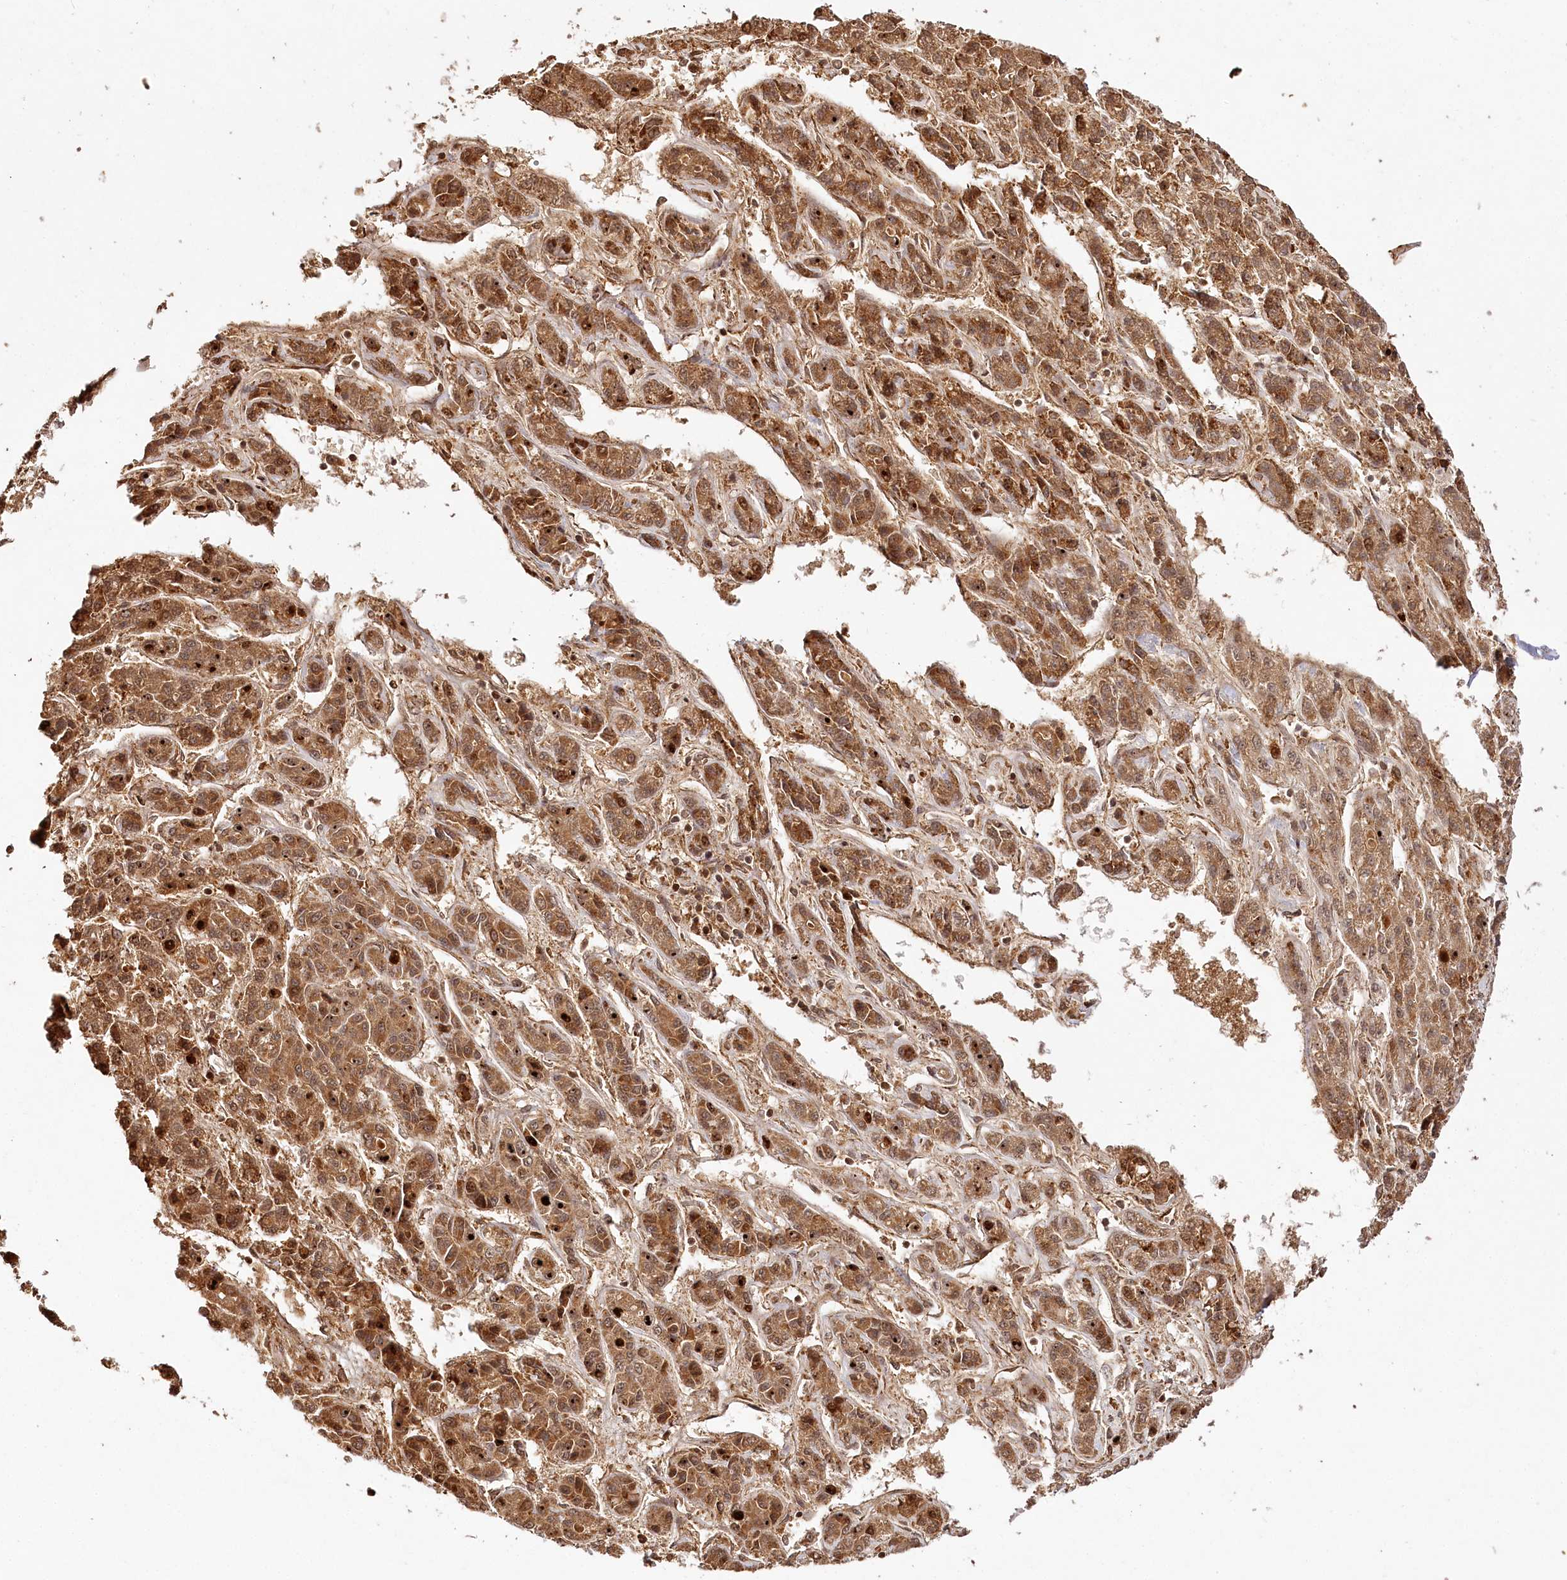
{"staining": {"intensity": "strong", "quantity": ">75%", "location": "cytoplasmic/membranous,nuclear"}, "tissue": "liver cancer", "cell_type": "Tumor cells", "image_type": "cancer", "snomed": [{"axis": "morphology", "description": "Carcinoma, Hepatocellular, NOS"}, {"axis": "topography", "description": "Liver"}], "caption": "A high amount of strong cytoplasmic/membranous and nuclear positivity is present in approximately >75% of tumor cells in liver hepatocellular carcinoma tissue.", "gene": "ULK2", "patient": {"sex": "male", "age": 70}}